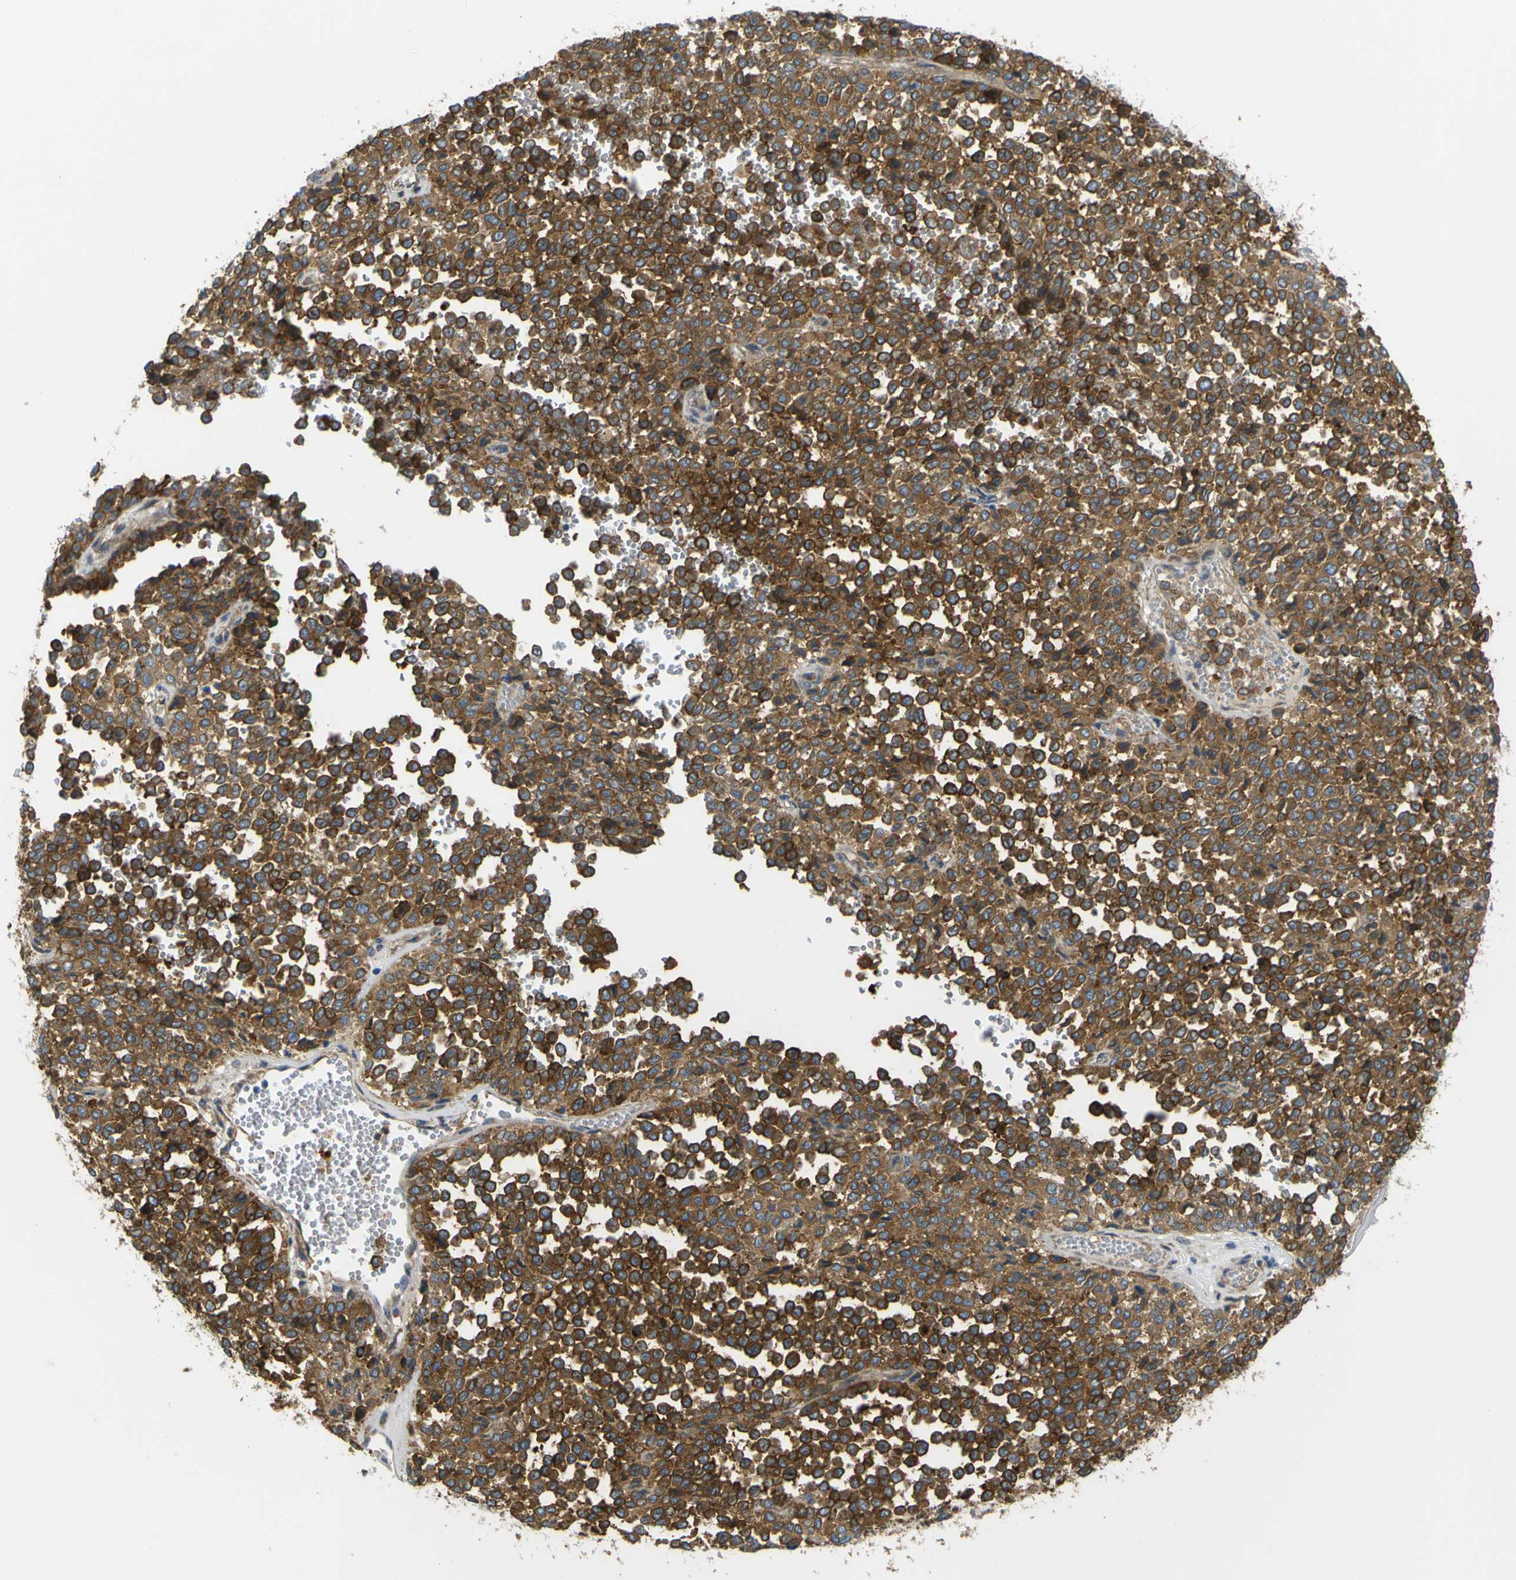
{"staining": {"intensity": "strong", "quantity": ">75%", "location": "cytoplasmic/membranous"}, "tissue": "melanoma", "cell_type": "Tumor cells", "image_type": "cancer", "snomed": [{"axis": "morphology", "description": "Malignant melanoma, Metastatic site"}, {"axis": "topography", "description": "Pancreas"}], "caption": "Malignant melanoma (metastatic site) stained with immunohistochemistry shows strong cytoplasmic/membranous staining in approximately >75% of tumor cells. (DAB (3,3'-diaminobenzidine) IHC with brightfield microscopy, high magnification).", "gene": "SYPL1", "patient": {"sex": "female", "age": 30}}